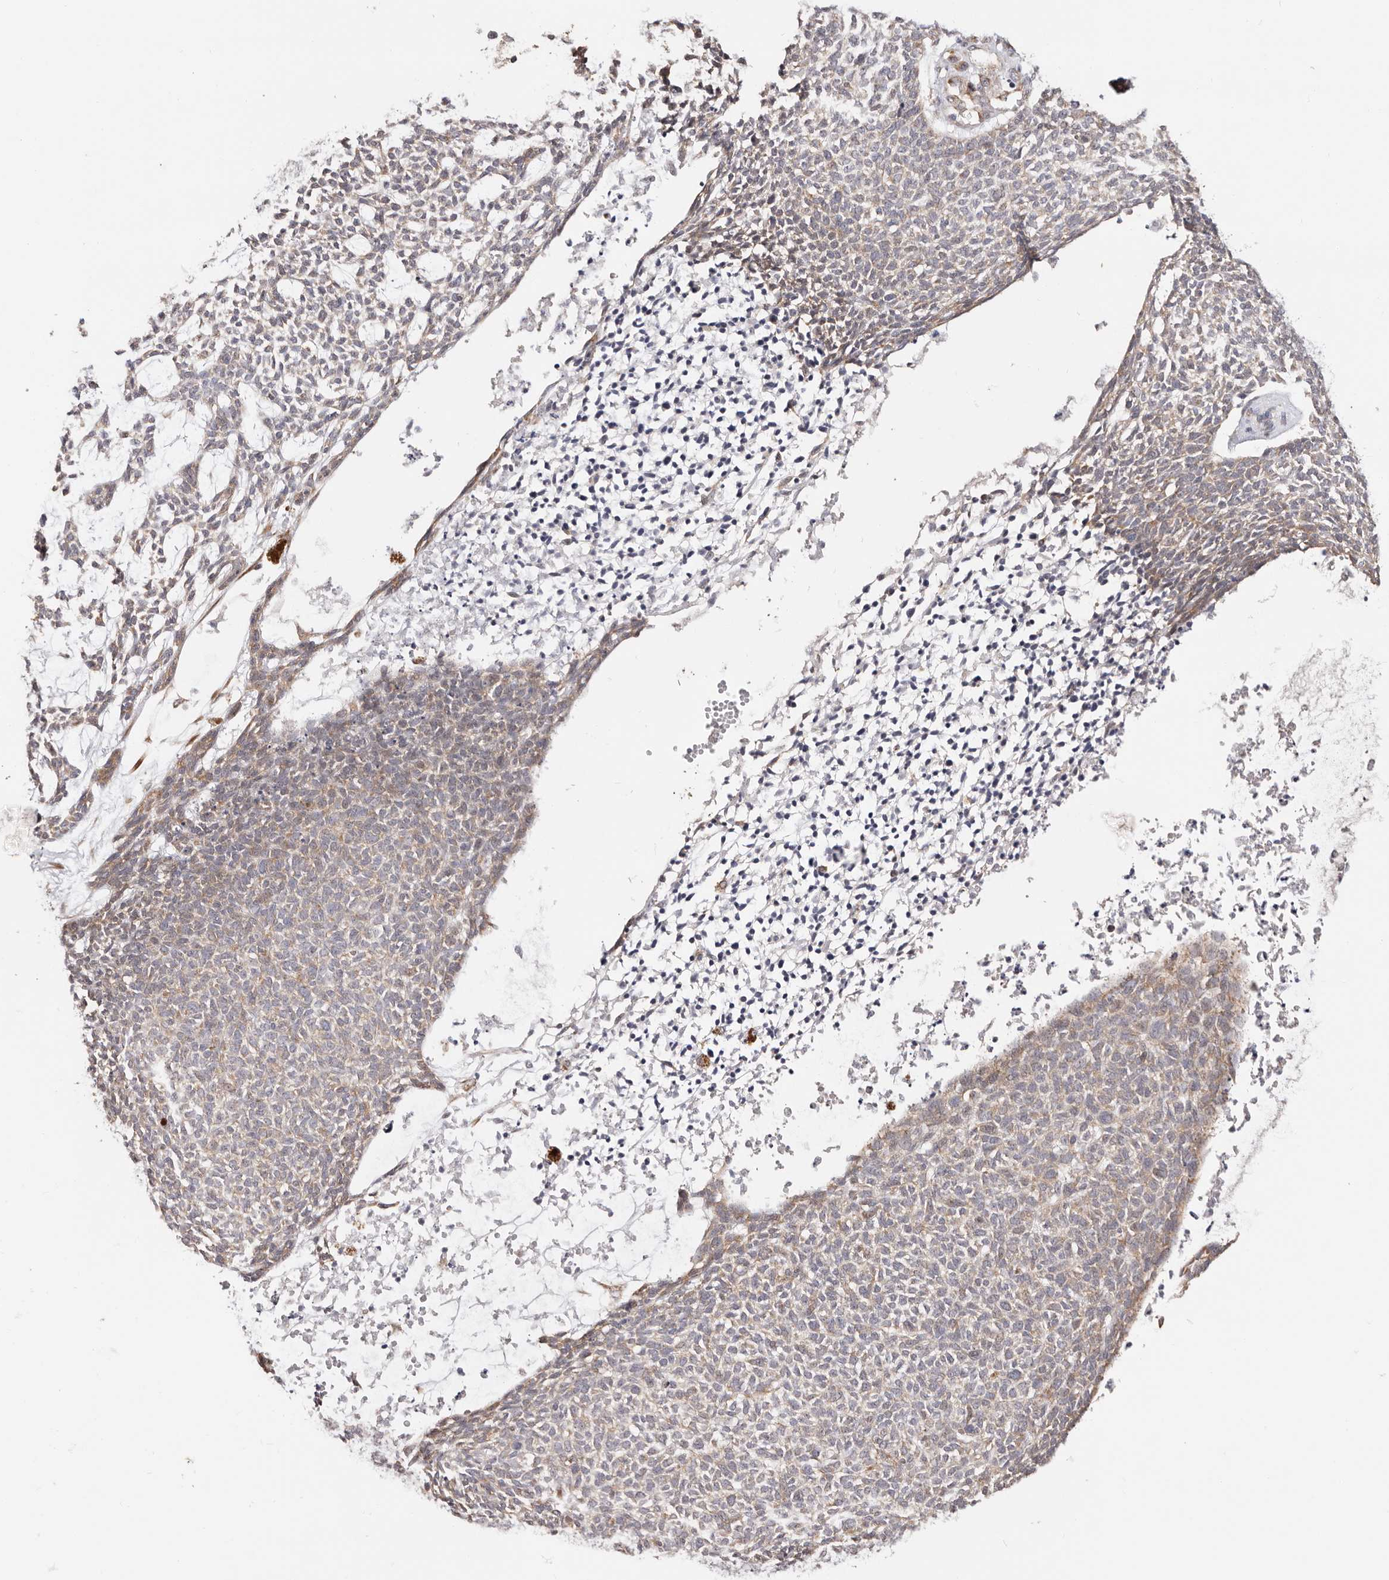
{"staining": {"intensity": "weak", "quantity": "25%-75%", "location": "cytoplasmic/membranous"}, "tissue": "skin cancer", "cell_type": "Tumor cells", "image_type": "cancer", "snomed": [{"axis": "morphology", "description": "Basal cell carcinoma"}, {"axis": "topography", "description": "Skin"}], "caption": "This is an image of immunohistochemistry staining of basal cell carcinoma (skin), which shows weak positivity in the cytoplasmic/membranous of tumor cells.", "gene": "BCL2L15", "patient": {"sex": "female", "age": 84}}